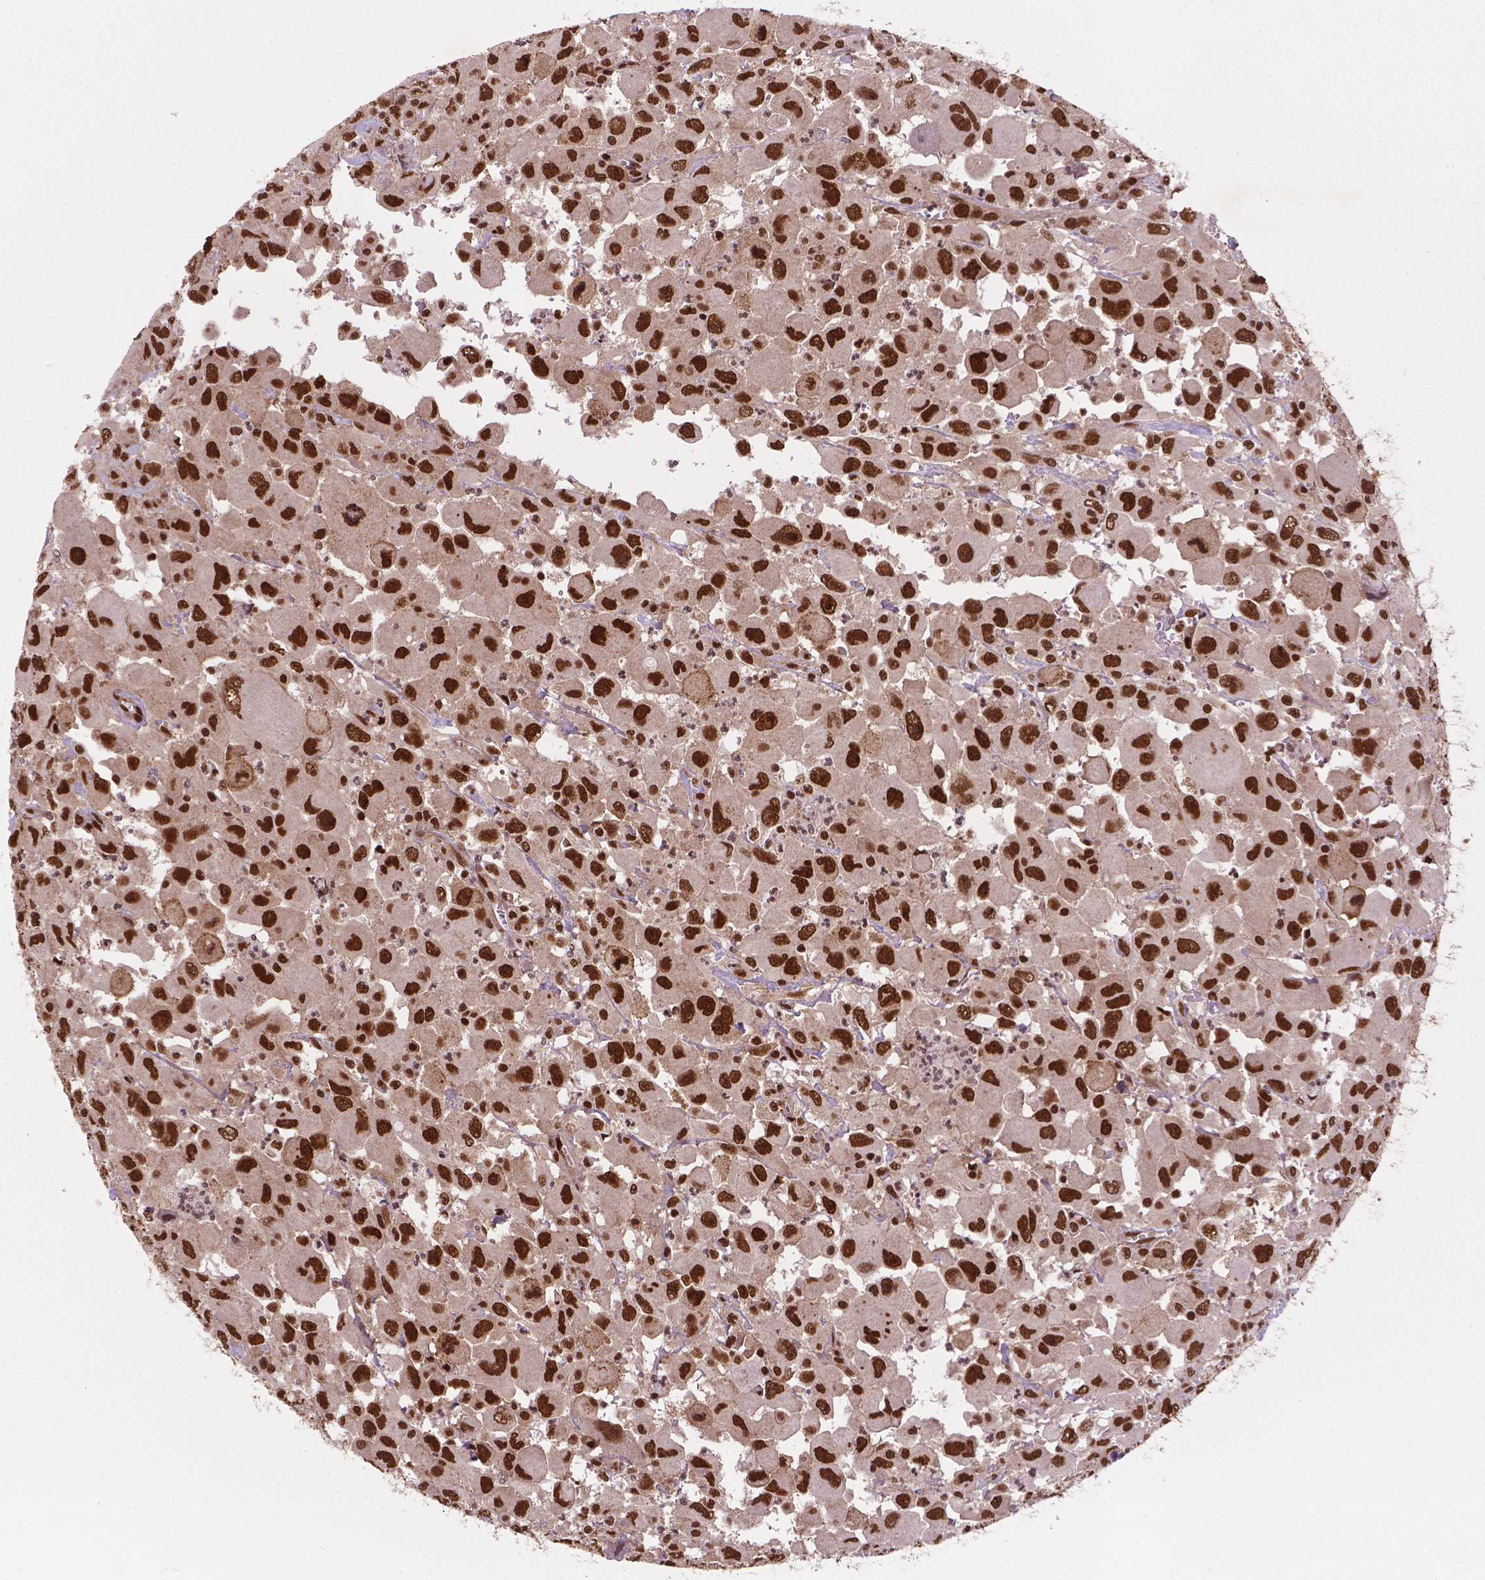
{"staining": {"intensity": "strong", "quantity": ">75%", "location": "nuclear"}, "tissue": "head and neck cancer", "cell_type": "Tumor cells", "image_type": "cancer", "snomed": [{"axis": "morphology", "description": "Squamous cell carcinoma, NOS"}, {"axis": "morphology", "description": "Squamous cell carcinoma, metastatic, NOS"}, {"axis": "topography", "description": "Oral tissue"}, {"axis": "topography", "description": "Head-Neck"}], "caption": "Protein expression analysis of human head and neck cancer reveals strong nuclear expression in about >75% of tumor cells.", "gene": "SIRT6", "patient": {"sex": "female", "age": 85}}